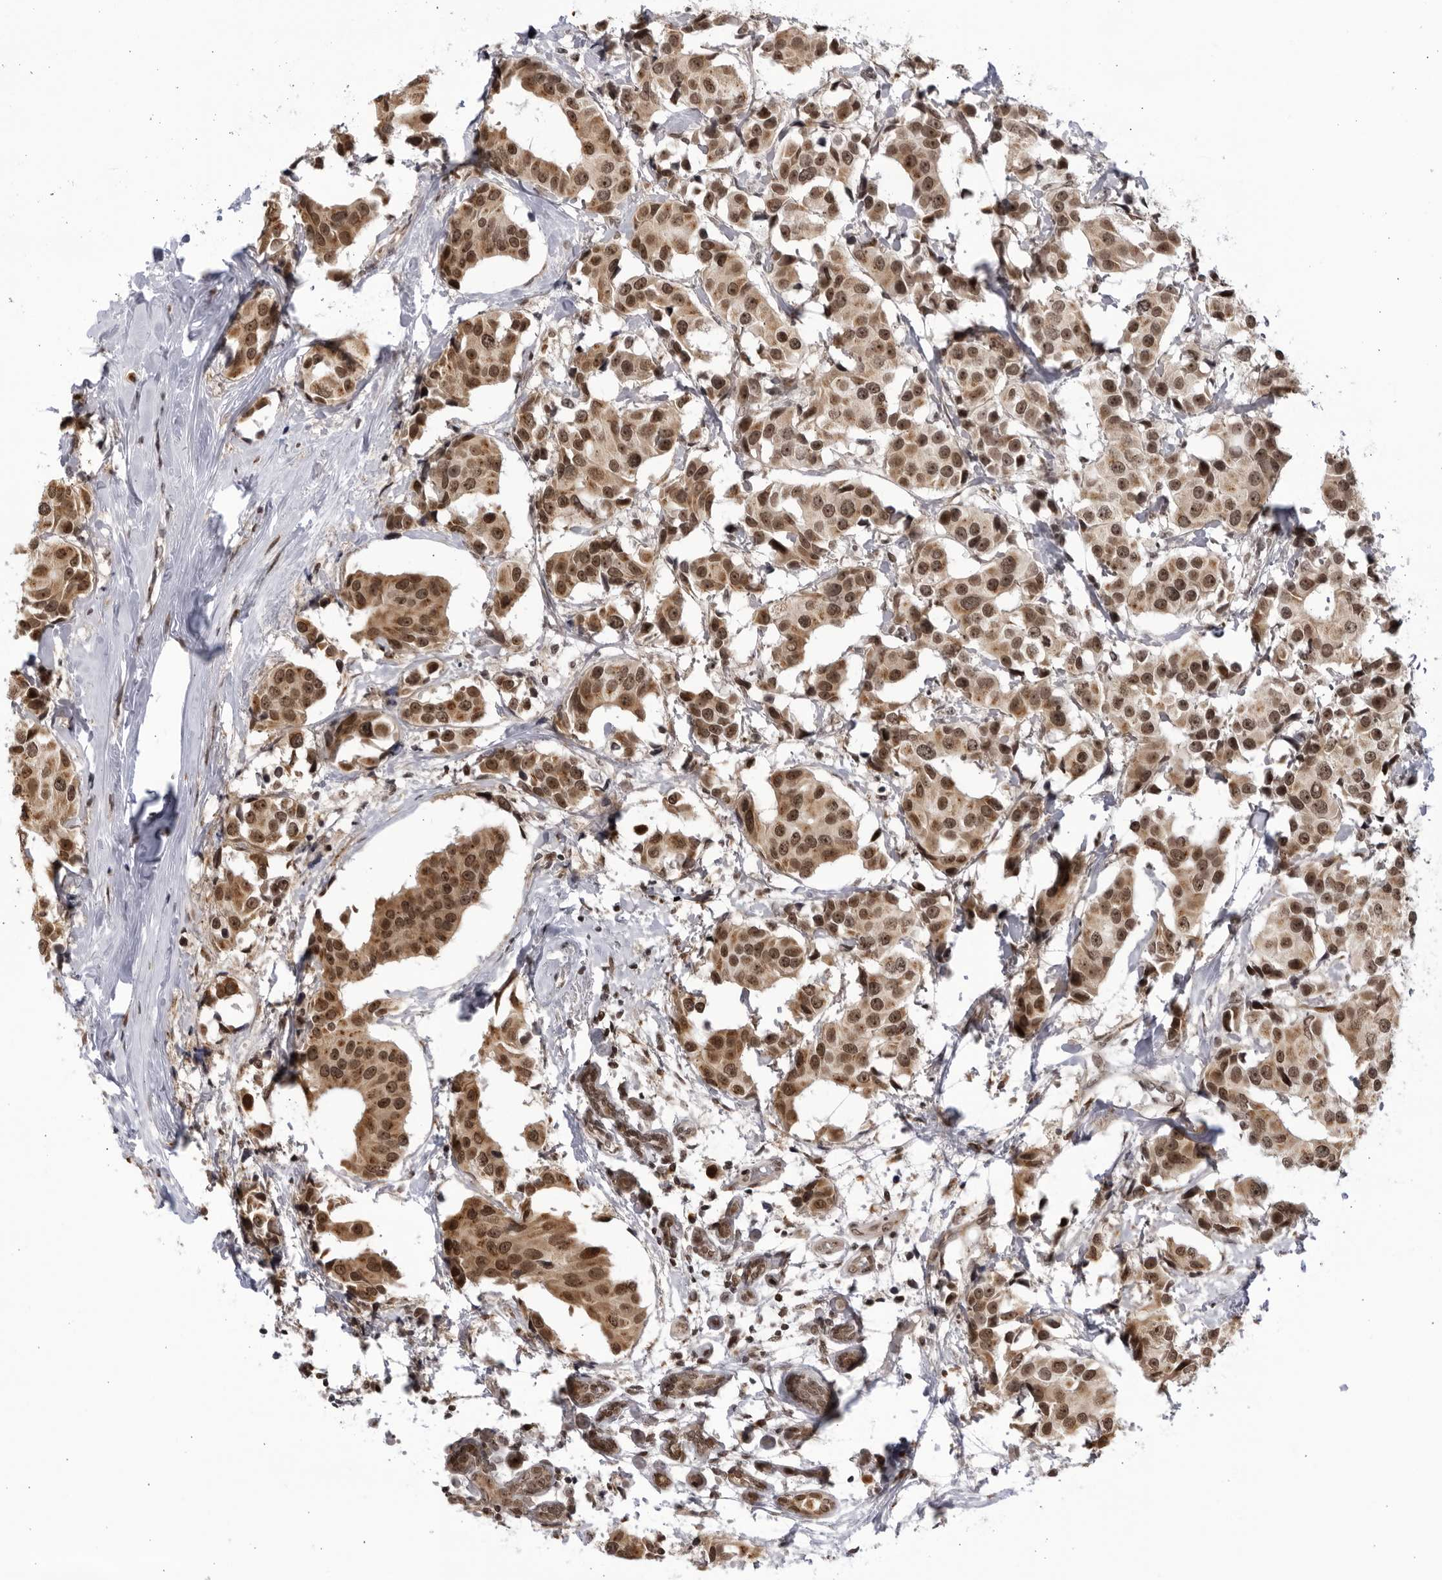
{"staining": {"intensity": "moderate", "quantity": ">75%", "location": "cytoplasmic/membranous,nuclear"}, "tissue": "breast cancer", "cell_type": "Tumor cells", "image_type": "cancer", "snomed": [{"axis": "morphology", "description": "Normal tissue, NOS"}, {"axis": "morphology", "description": "Duct carcinoma"}, {"axis": "topography", "description": "Breast"}], "caption": "Brown immunohistochemical staining in breast cancer (intraductal carcinoma) exhibits moderate cytoplasmic/membranous and nuclear expression in about >75% of tumor cells.", "gene": "RASGEF1C", "patient": {"sex": "female", "age": 39}}